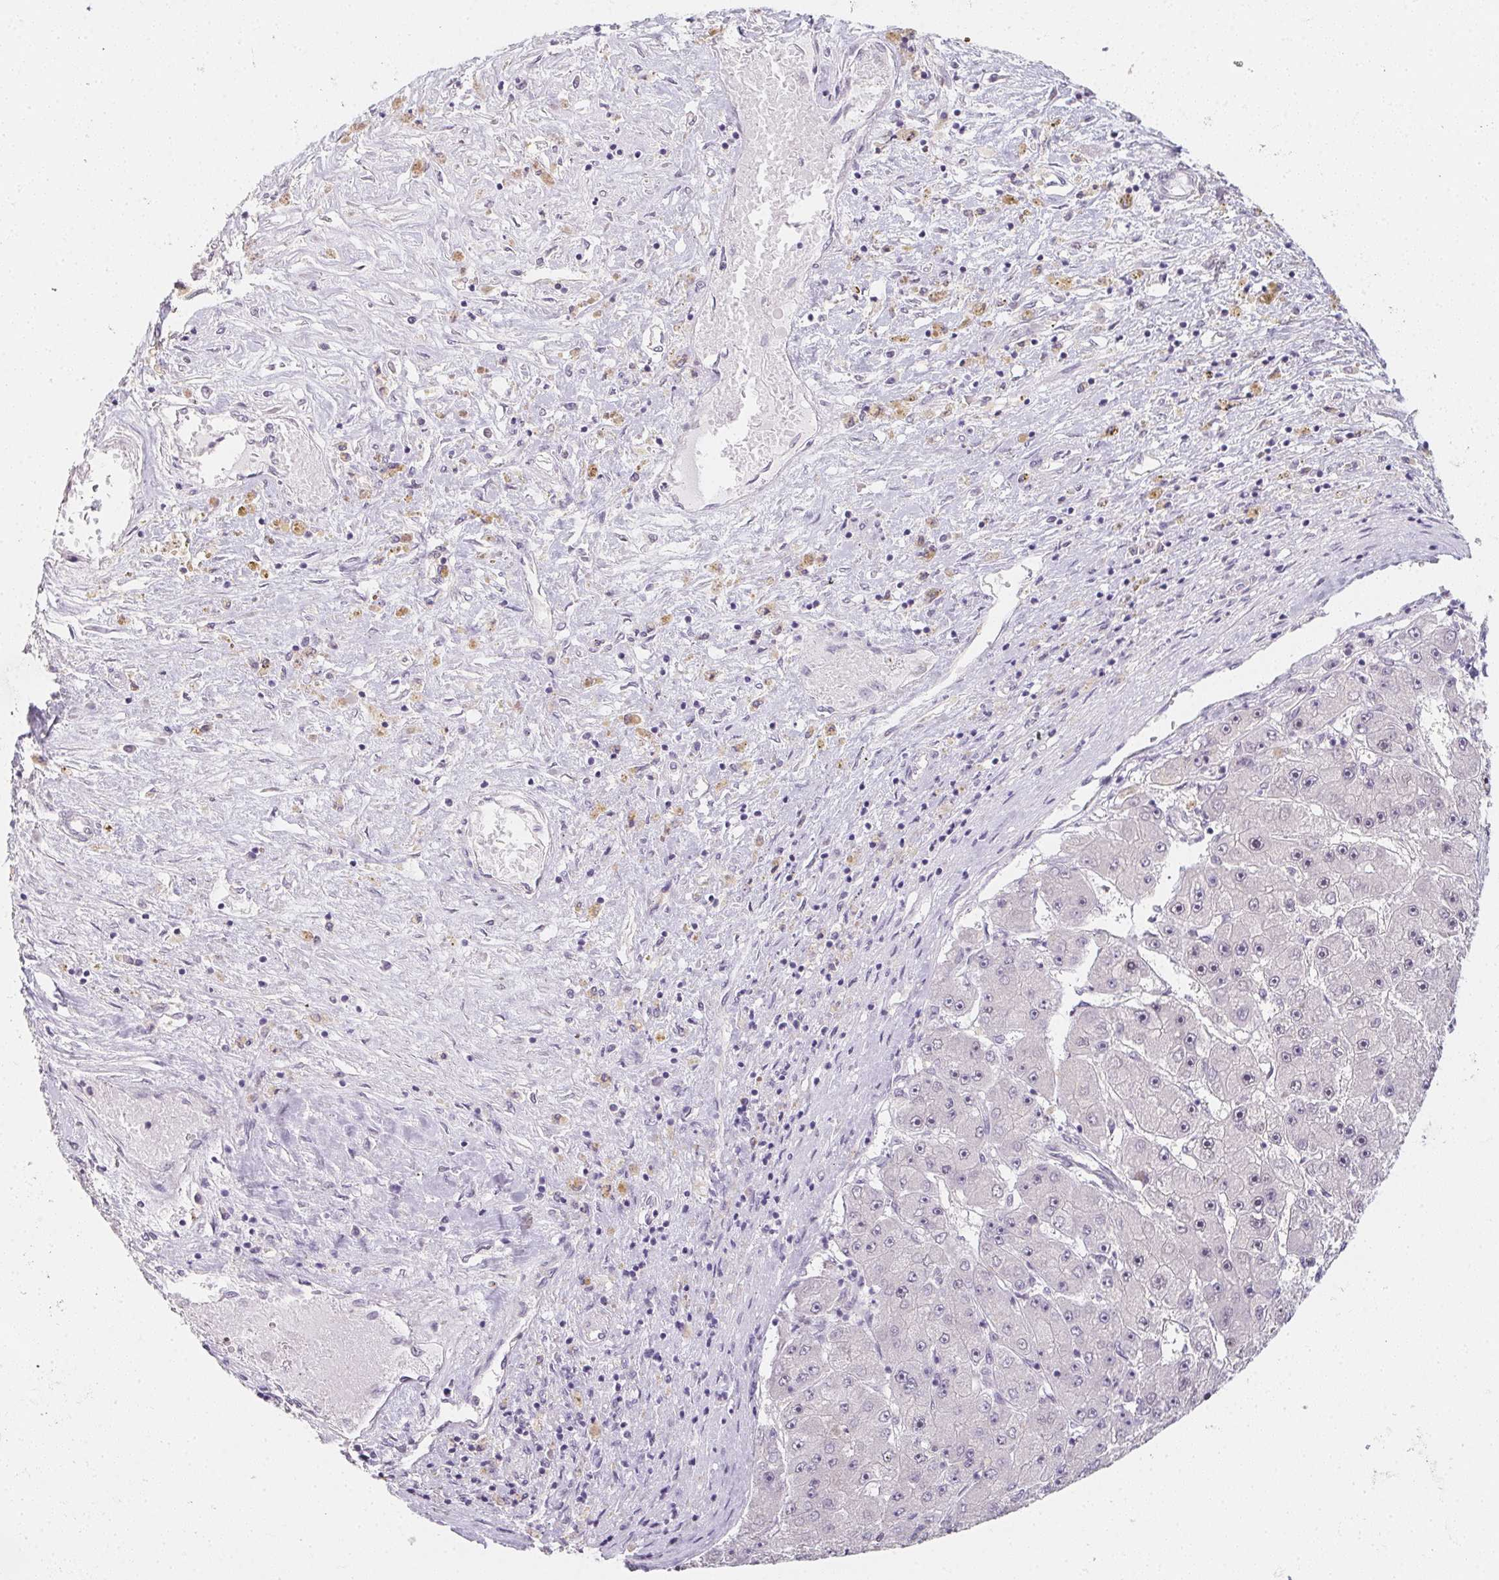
{"staining": {"intensity": "negative", "quantity": "none", "location": "none"}, "tissue": "liver cancer", "cell_type": "Tumor cells", "image_type": "cancer", "snomed": [{"axis": "morphology", "description": "Carcinoma, Hepatocellular, NOS"}, {"axis": "topography", "description": "Liver"}], "caption": "Protein analysis of liver cancer (hepatocellular carcinoma) shows no significant staining in tumor cells.", "gene": "ZBBX", "patient": {"sex": "female", "age": 61}}